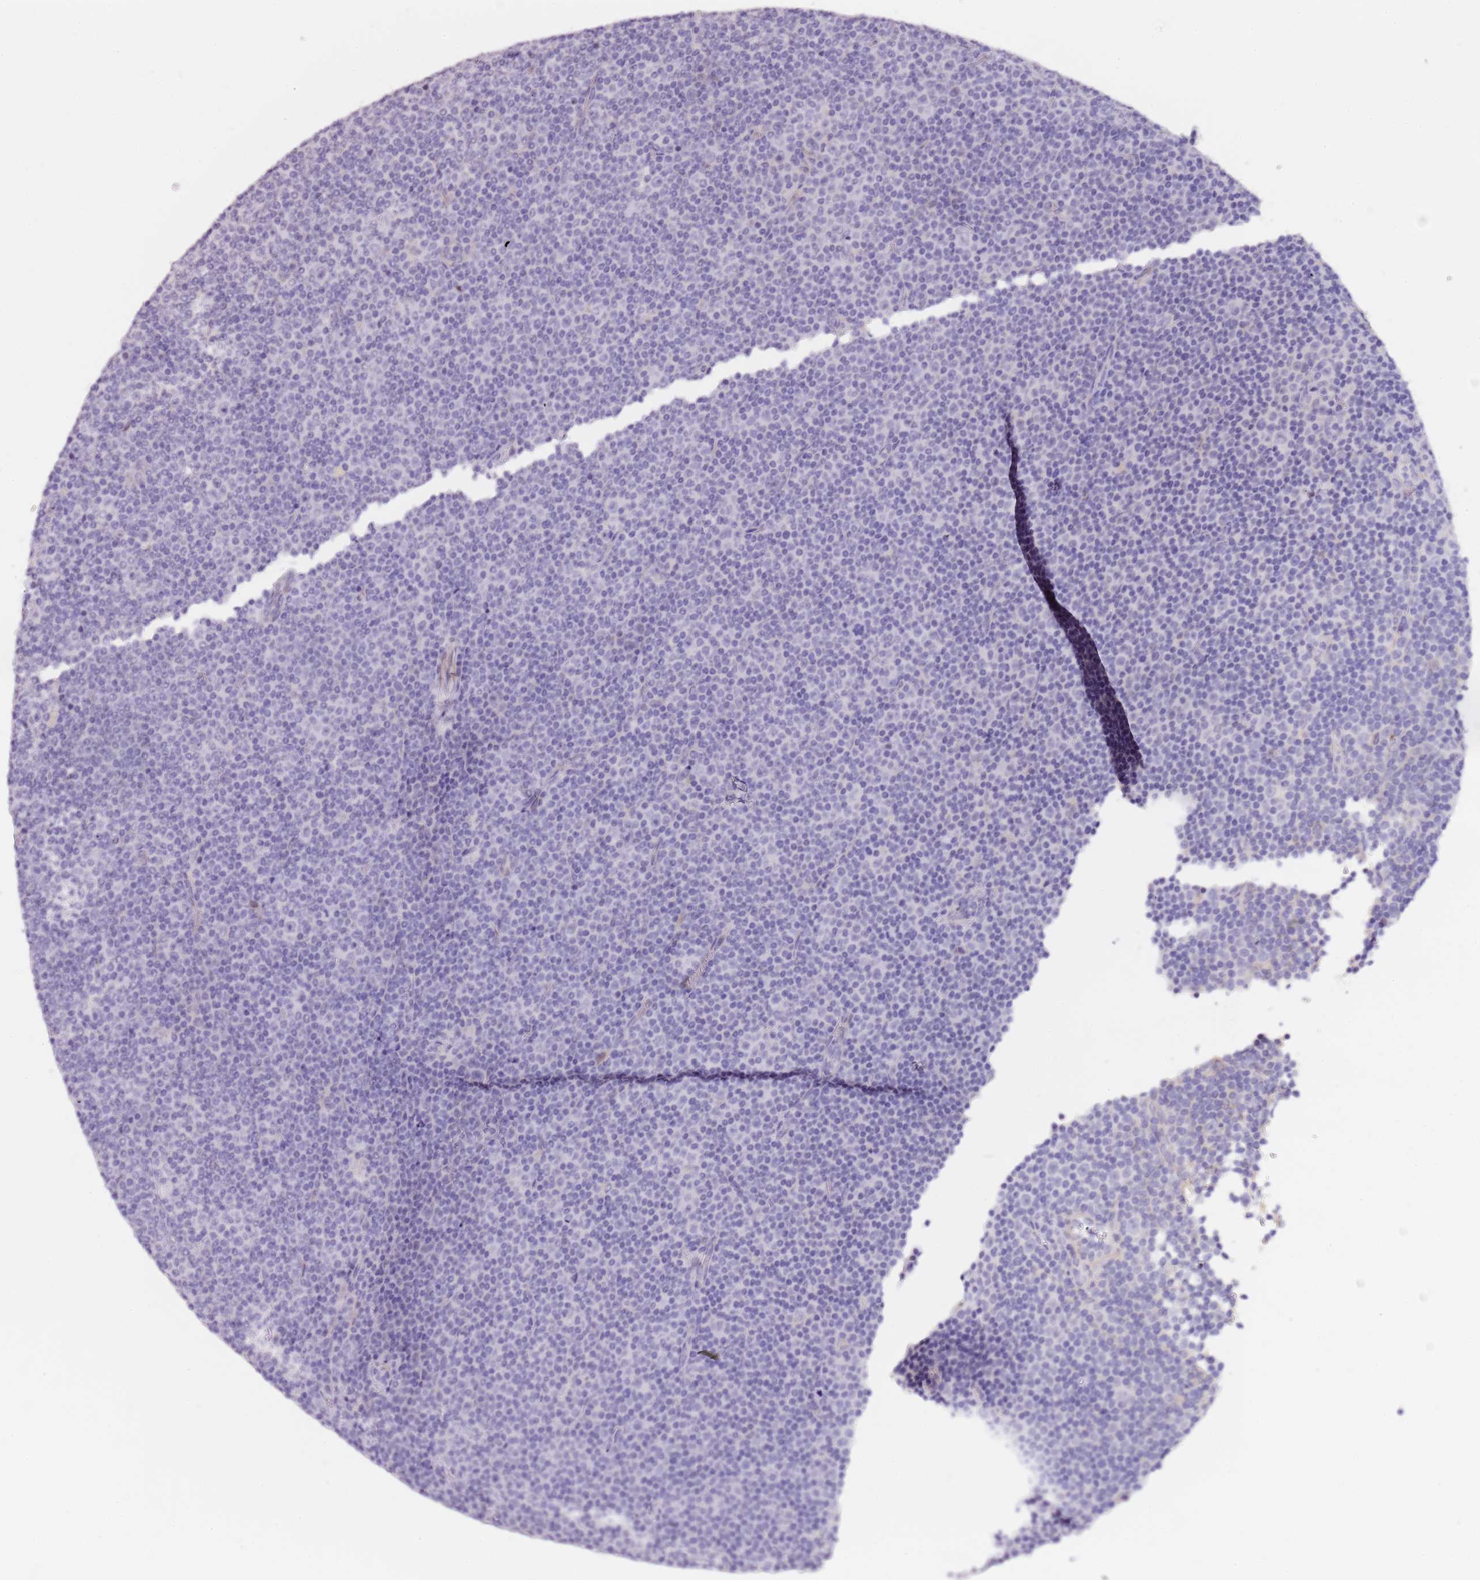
{"staining": {"intensity": "negative", "quantity": "none", "location": "none"}, "tissue": "lymphoma", "cell_type": "Tumor cells", "image_type": "cancer", "snomed": [{"axis": "morphology", "description": "Malignant lymphoma, non-Hodgkin's type, Low grade"}, {"axis": "topography", "description": "Lymph node"}], "caption": "Tumor cells are negative for brown protein staining in lymphoma.", "gene": "NKX2-3", "patient": {"sex": "female", "age": 67}}